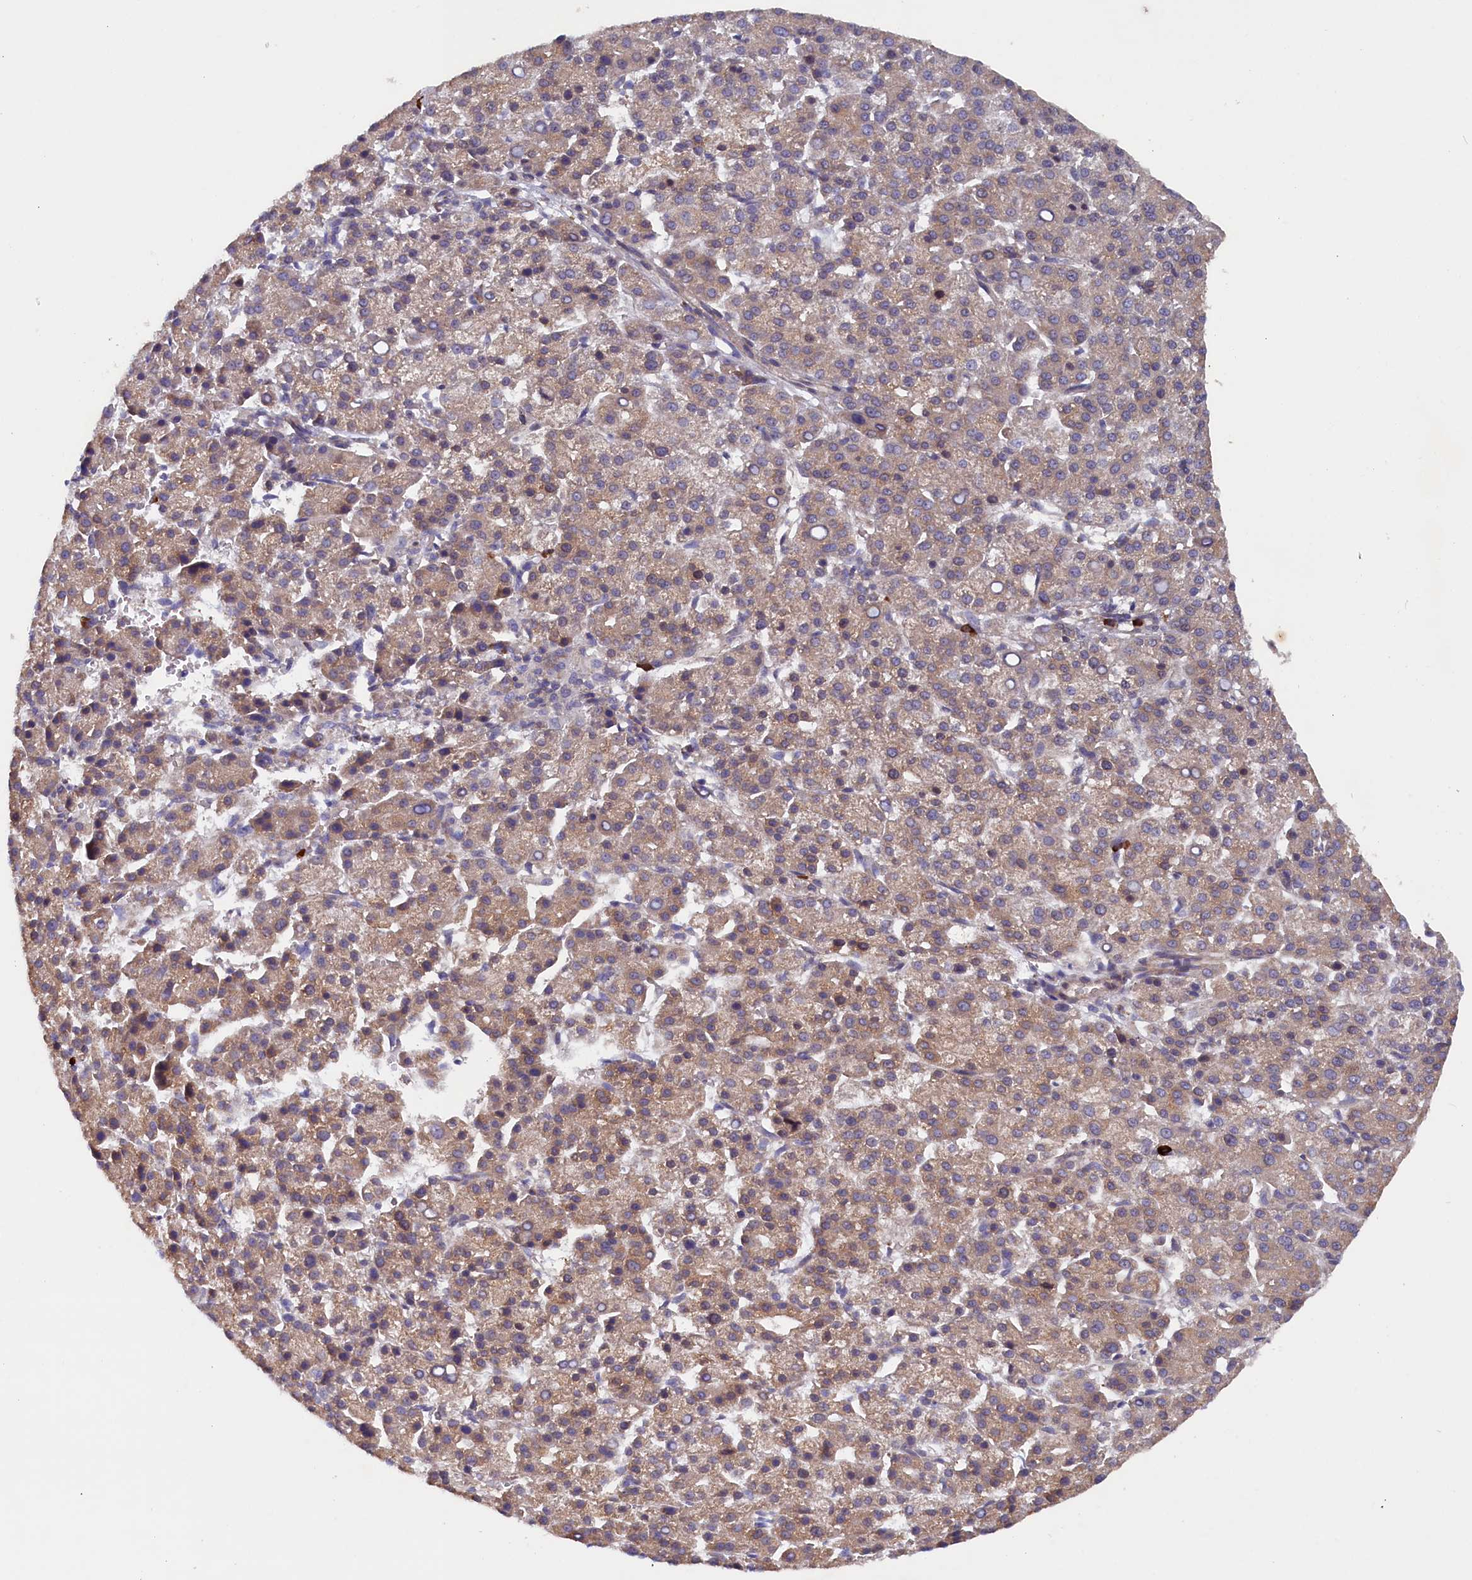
{"staining": {"intensity": "moderate", "quantity": ">75%", "location": "cytoplasmic/membranous"}, "tissue": "liver cancer", "cell_type": "Tumor cells", "image_type": "cancer", "snomed": [{"axis": "morphology", "description": "Carcinoma, Hepatocellular, NOS"}, {"axis": "topography", "description": "Liver"}], "caption": "High-power microscopy captured an immunohistochemistry (IHC) image of hepatocellular carcinoma (liver), revealing moderate cytoplasmic/membranous staining in about >75% of tumor cells.", "gene": "JPT2", "patient": {"sex": "female", "age": 58}}